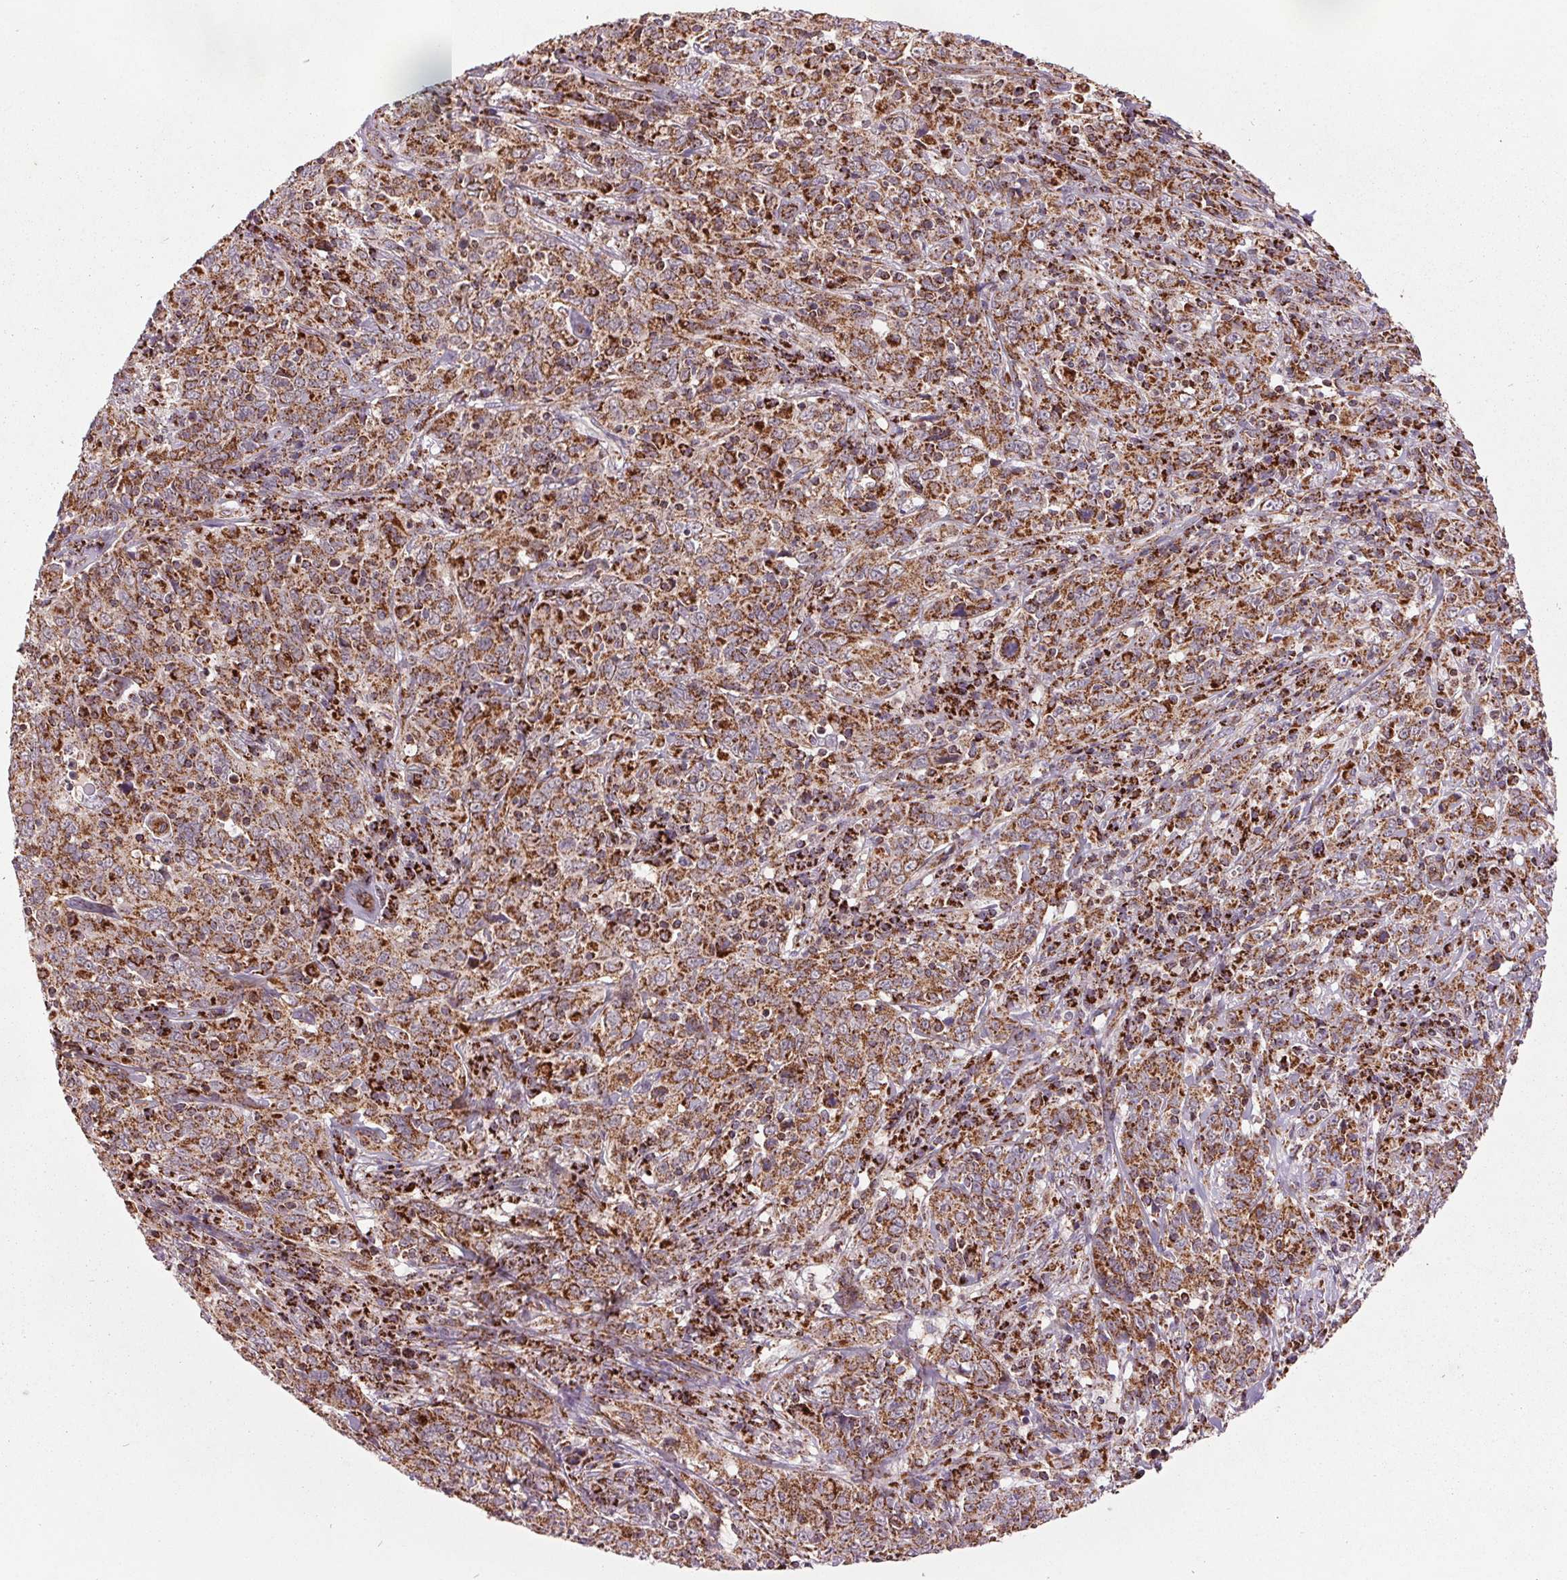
{"staining": {"intensity": "moderate", "quantity": ">75%", "location": "cytoplasmic/membranous"}, "tissue": "cervical cancer", "cell_type": "Tumor cells", "image_type": "cancer", "snomed": [{"axis": "morphology", "description": "Squamous cell carcinoma, NOS"}, {"axis": "topography", "description": "Cervix"}], "caption": "Immunohistochemical staining of cervical squamous cell carcinoma reveals moderate cytoplasmic/membranous protein expression in about >75% of tumor cells.", "gene": "NDUFS6", "patient": {"sex": "female", "age": 46}}